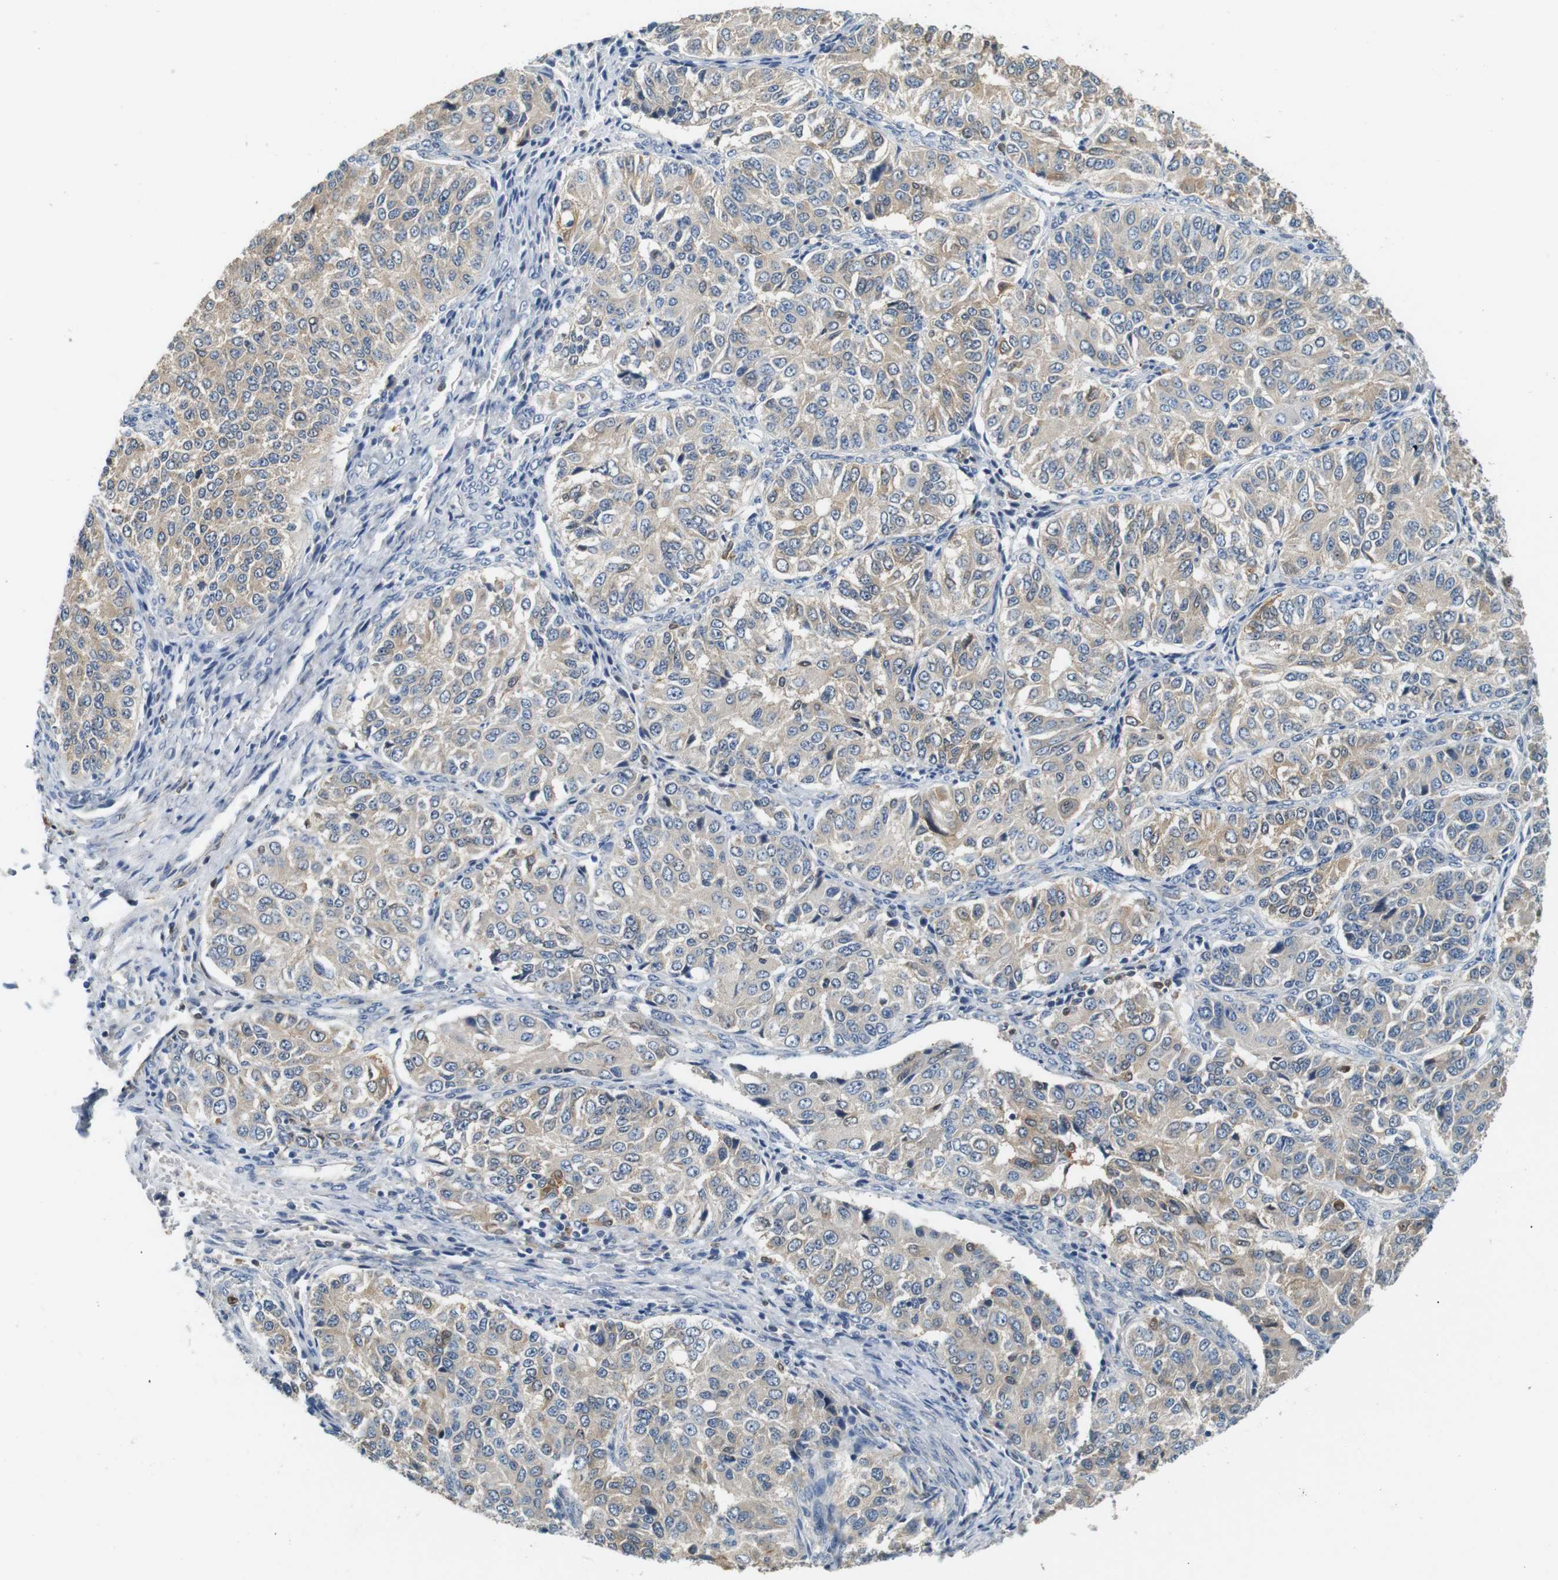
{"staining": {"intensity": "weak", "quantity": "<25%", "location": "cytoplasmic/membranous"}, "tissue": "ovarian cancer", "cell_type": "Tumor cells", "image_type": "cancer", "snomed": [{"axis": "morphology", "description": "Carcinoma, endometroid"}, {"axis": "topography", "description": "Ovary"}], "caption": "Tumor cells are negative for protein expression in human ovarian endometroid carcinoma.", "gene": "NEBL", "patient": {"sex": "female", "age": 51}}